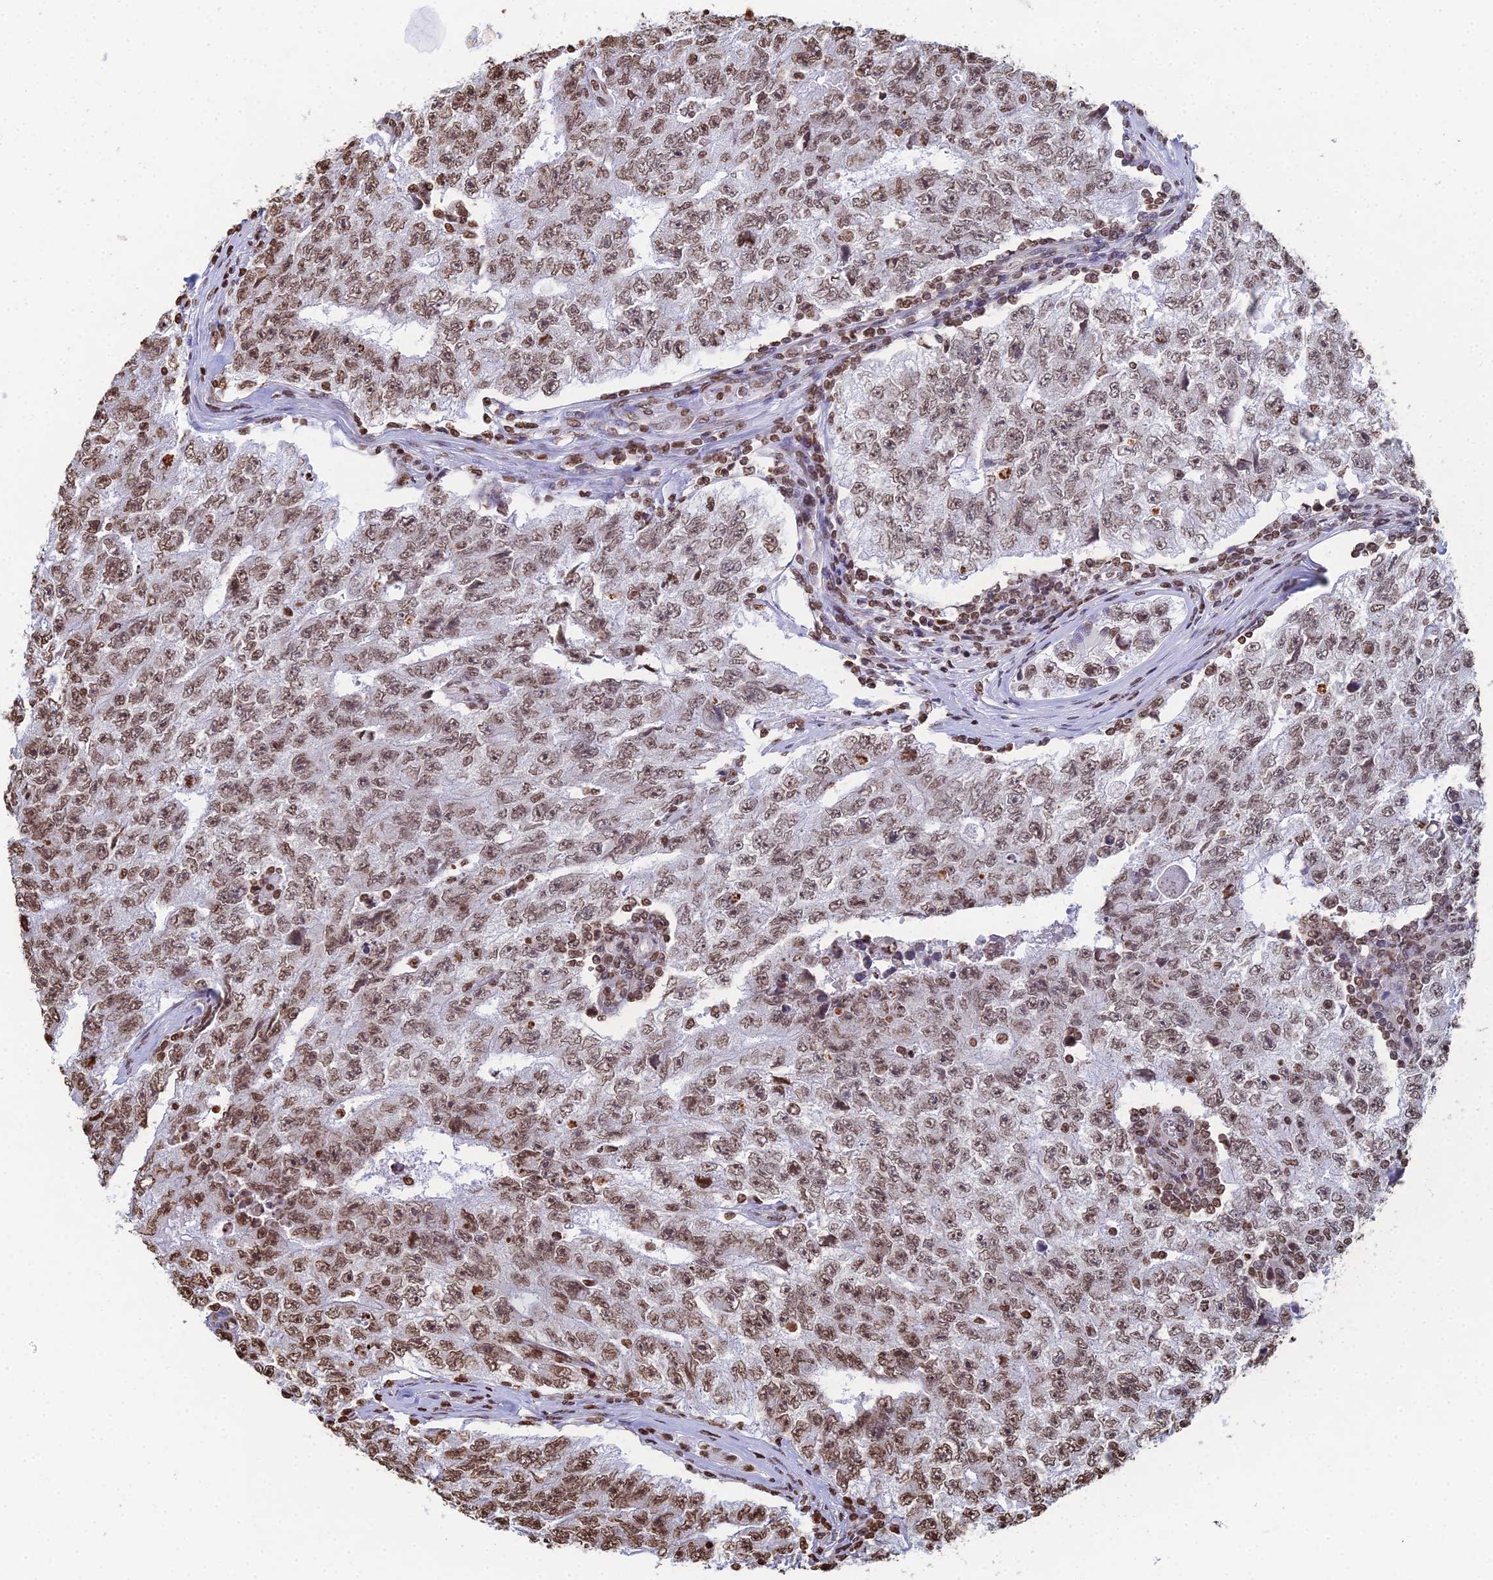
{"staining": {"intensity": "moderate", "quantity": ">75%", "location": "nuclear"}, "tissue": "testis cancer", "cell_type": "Tumor cells", "image_type": "cancer", "snomed": [{"axis": "morphology", "description": "Carcinoma, Embryonal, NOS"}, {"axis": "topography", "description": "Testis"}], "caption": "The image demonstrates a brown stain indicating the presence of a protein in the nuclear of tumor cells in testis embryonal carcinoma.", "gene": "GBP3", "patient": {"sex": "male", "age": 17}}